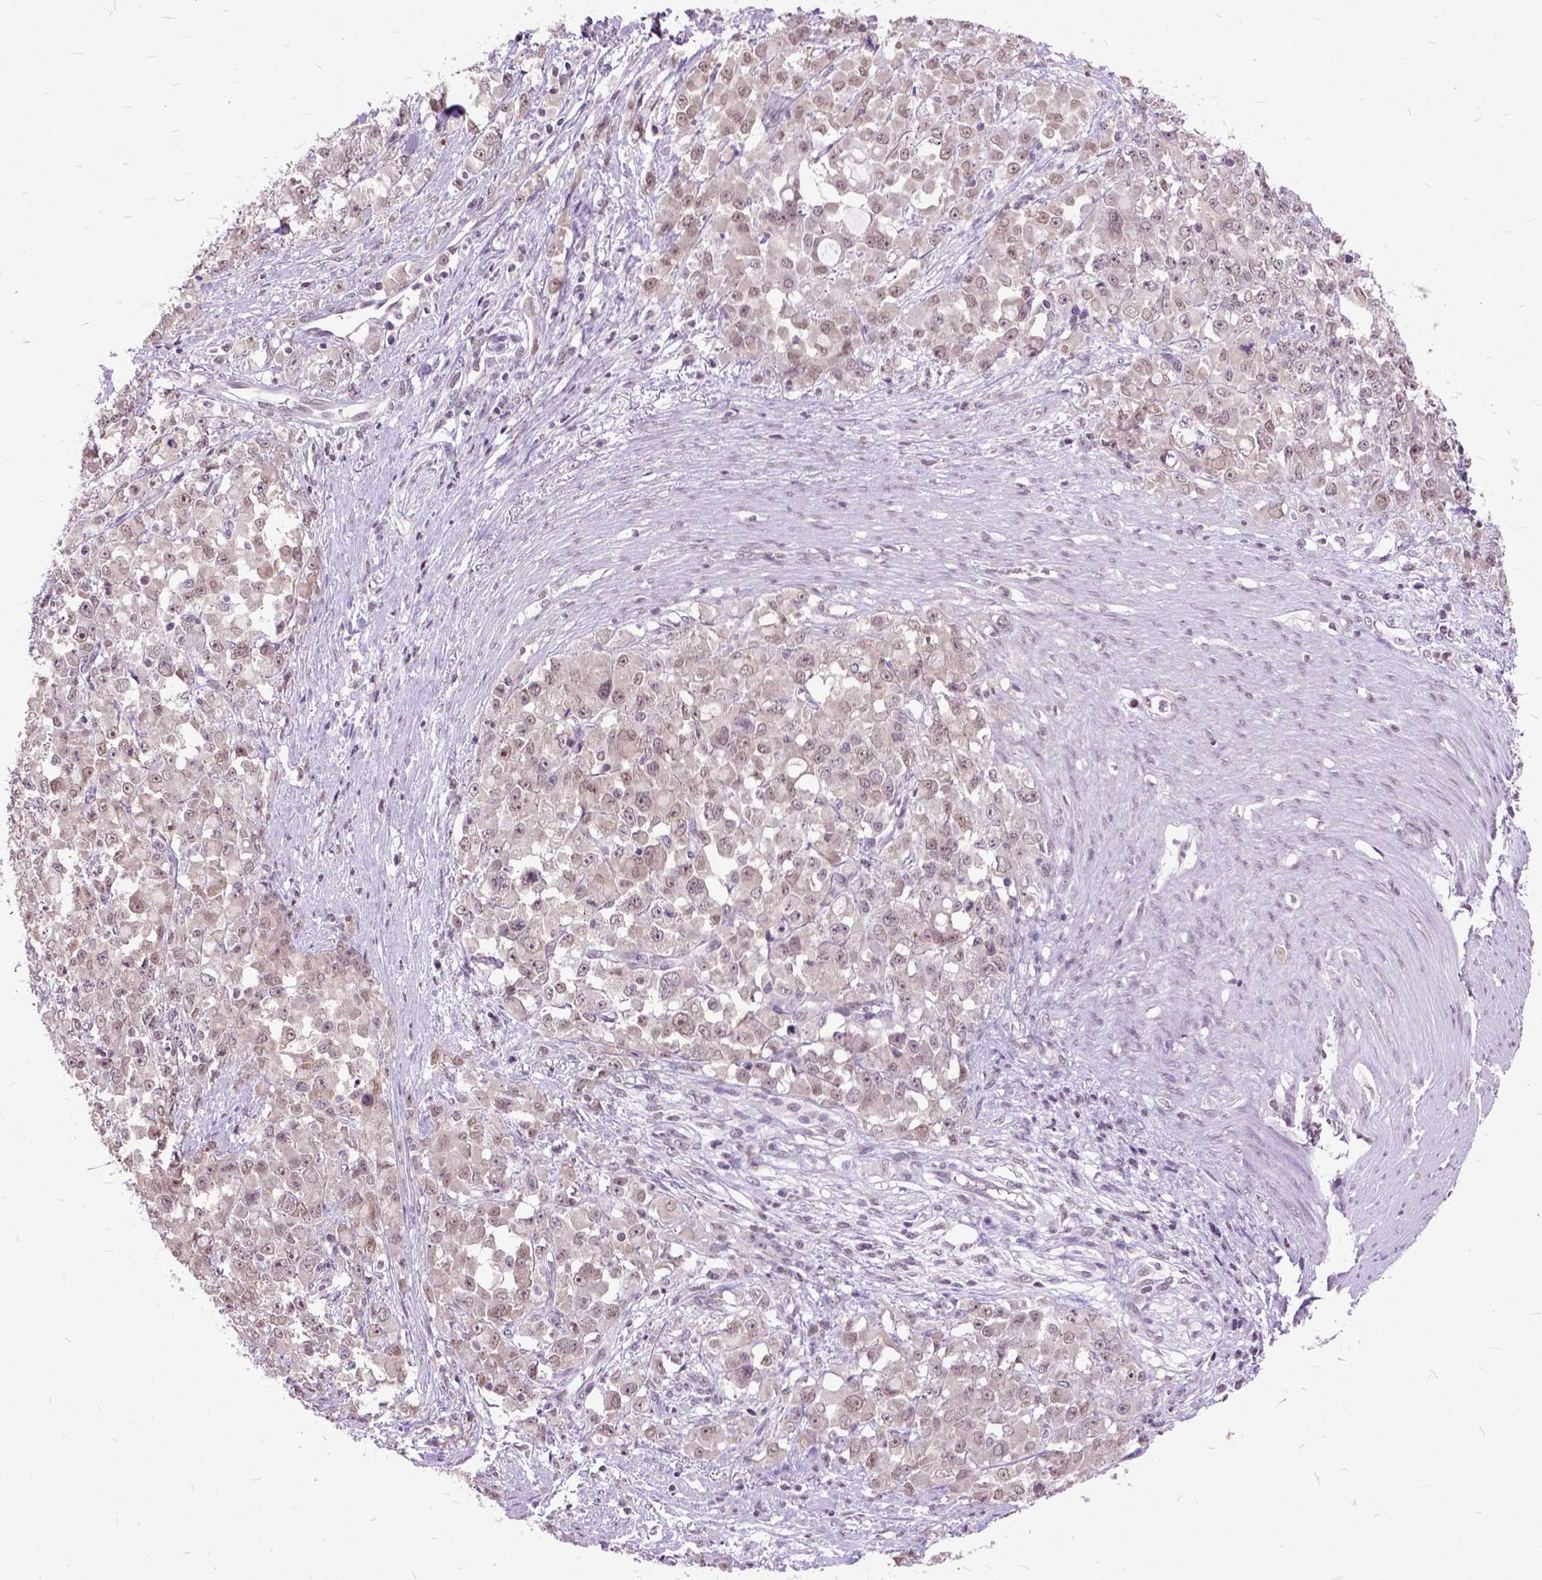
{"staining": {"intensity": "weak", "quantity": "25%-75%", "location": "cytoplasmic/membranous,nuclear"}, "tissue": "stomach cancer", "cell_type": "Tumor cells", "image_type": "cancer", "snomed": [{"axis": "morphology", "description": "Adenocarcinoma, NOS"}, {"axis": "topography", "description": "Stomach"}], "caption": "The histopathology image exhibits a brown stain indicating the presence of a protein in the cytoplasmic/membranous and nuclear of tumor cells in adenocarcinoma (stomach). The staining was performed using DAB (3,3'-diaminobenzidine), with brown indicating positive protein expression. Nuclei are stained blue with hematoxylin.", "gene": "ORC5", "patient": {"sex": "female", "age": 76}}